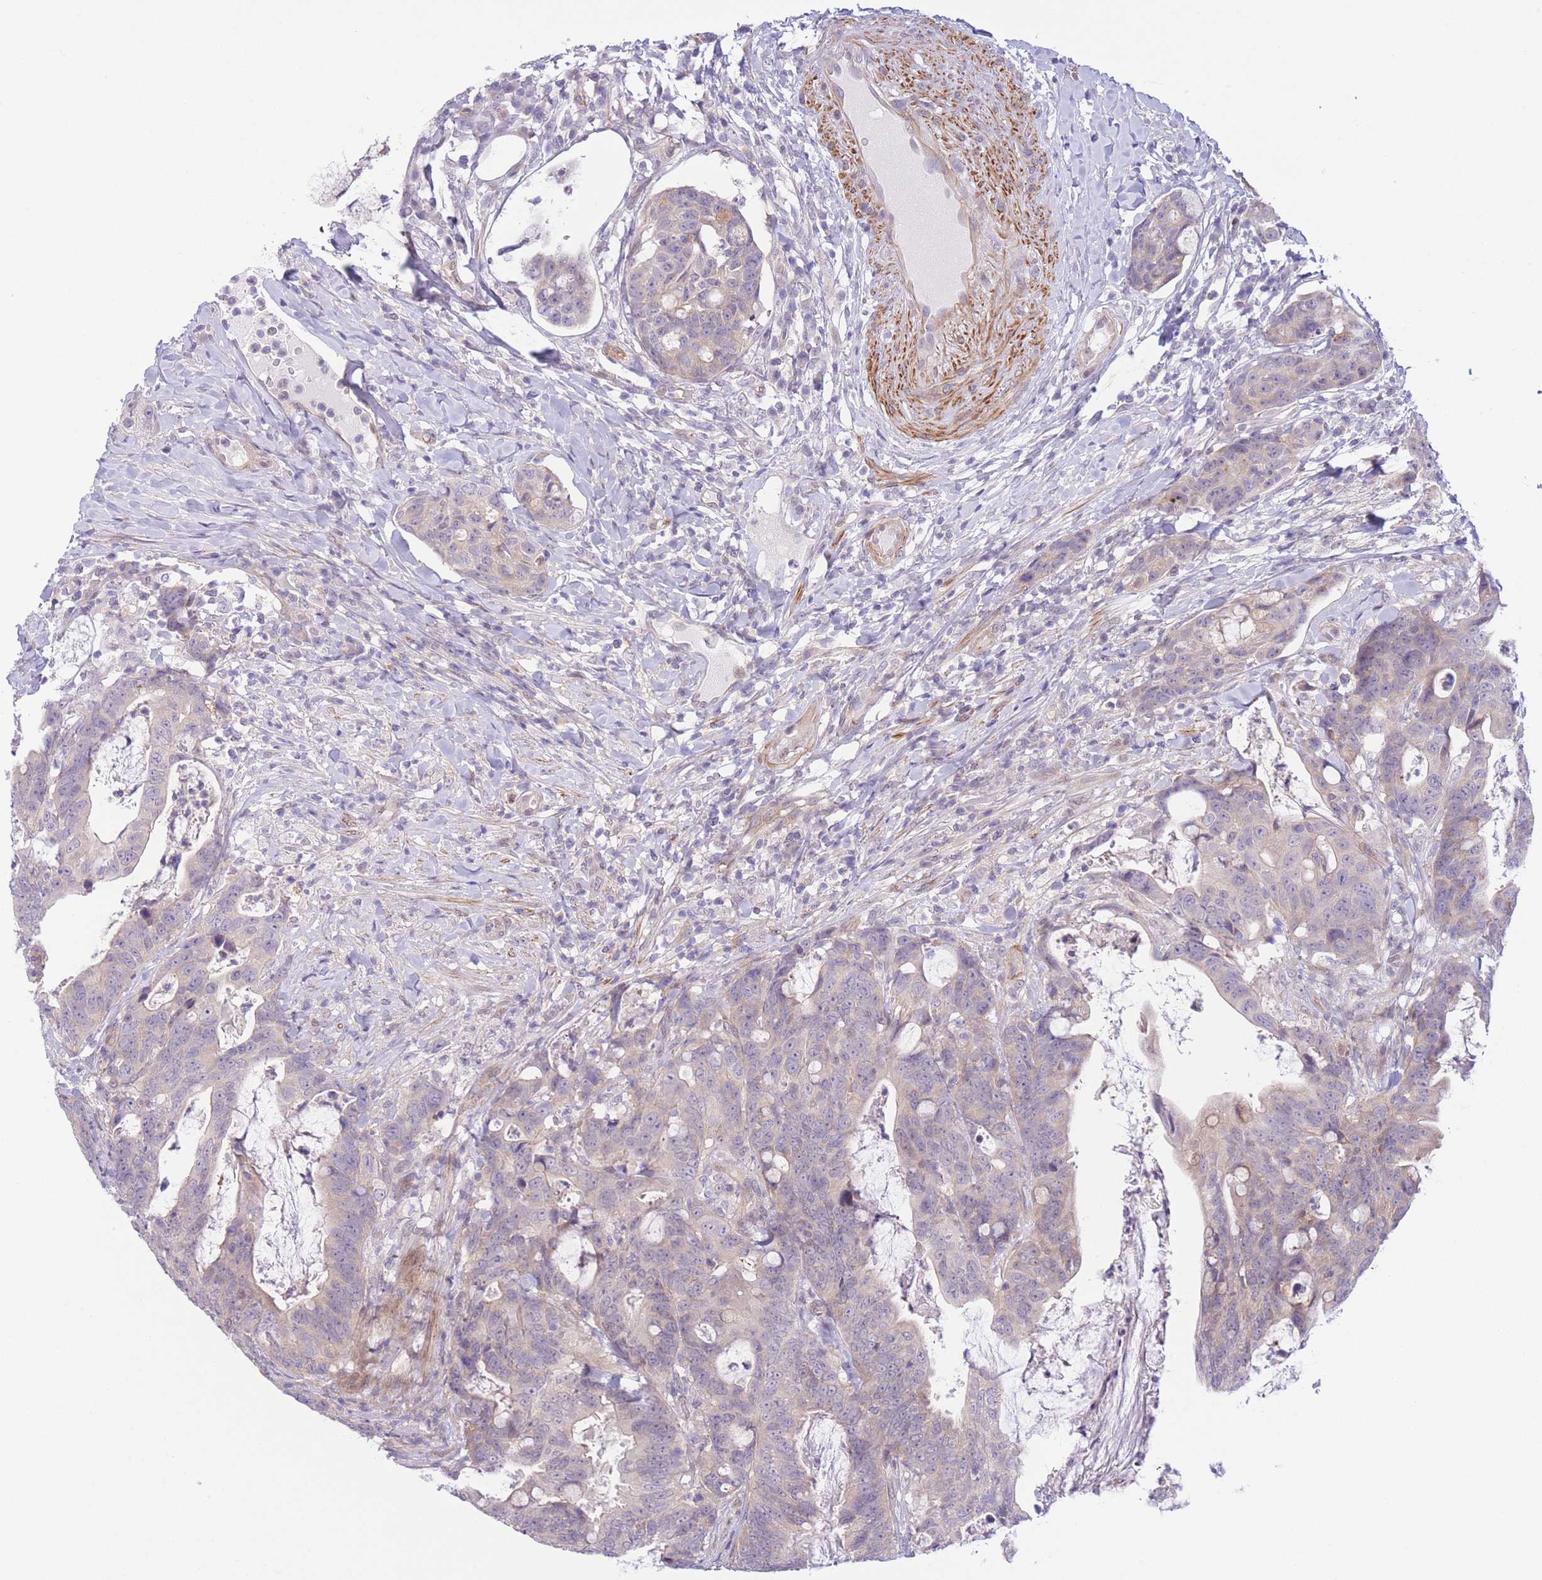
{"staining": {"intensity": "weak", "quantity": "25%-75%", "location": "cytoplasmic/membranous"}, "tissue": "colorectal cancer", "cell_type": "Tumor cells", "image_type": "cancer", "snomed": [{"axis": "morphology", "description": "Adenocarcinoma, NOS"}, {"axis": "topography", "description": "Colon"}], "caption": "About 25%-75% of tumor cells in human colorectal cancer show weak cytoplasmic/membranous protein expression as visualized by brown immunohistochemical staining.", "gene": "C9orf152", "patient": {"sex": "female", "age": 82}}